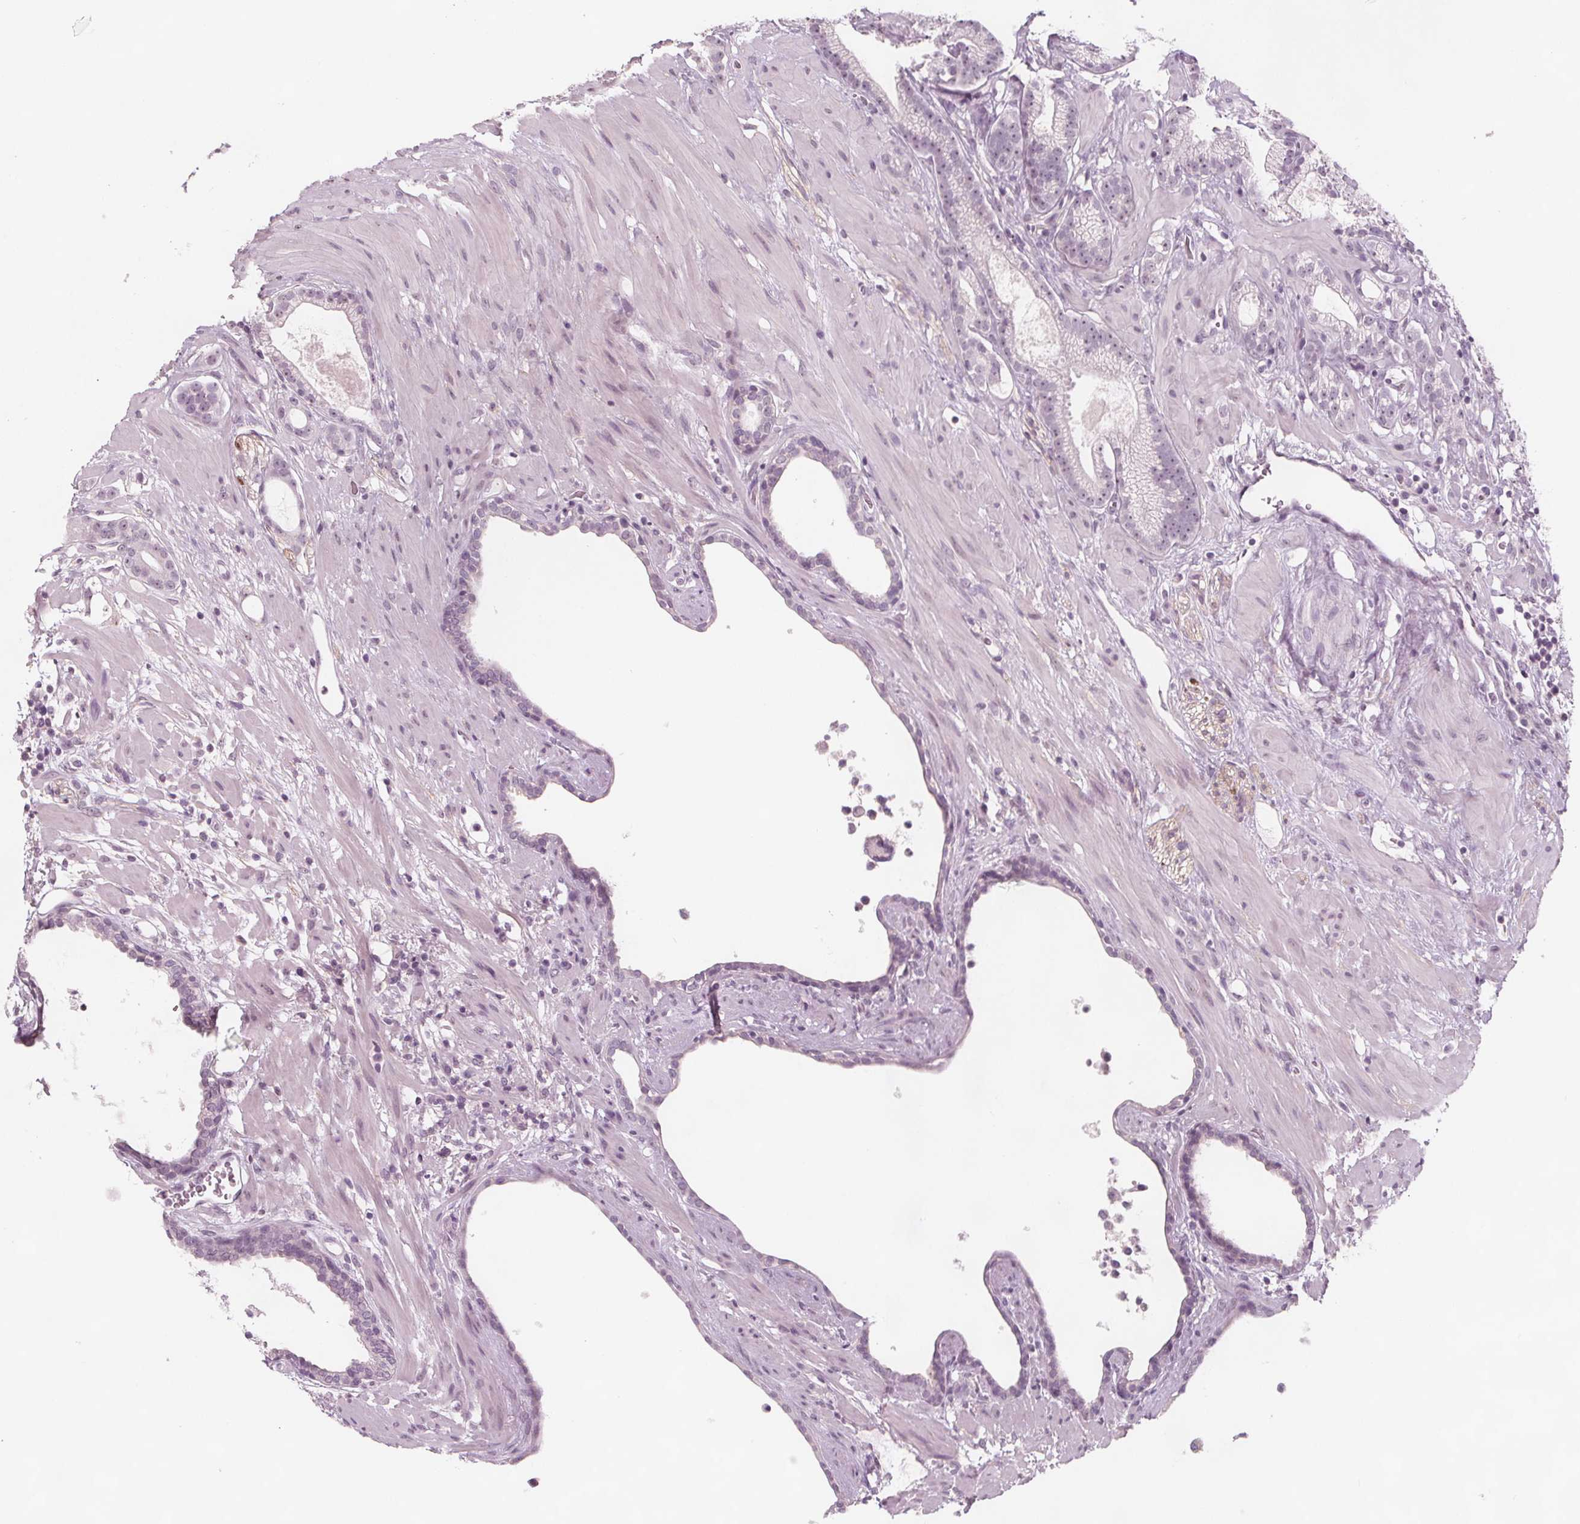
{"staining": {"intensity": "weak", "quantity": "<25%", "location": "nuclear"}, "tissue": "prostate cancer", "cell_type": "Tumor cells", "image_type": "cancer", "snomed": [{"axis": "morphology", "description": "Adenocarcinoma, Low grade"}, {"axis": "topography", "description": "Prostate"}], "caption": "The immunohistochemistry (IHC) photomicrograph has no significant staining in tumor cells of prostate cancer (low-grade adenocarcinoma) tissue. The staining was performed using DAB (3,3'-diaminobenzidine) to visualize the protein expression in brown, while the nuclei were stained in blue with hematoxylin (Magnification: 20x).", "gene": "C1orf167", "patient": {"sex": "male", "age": 57}}